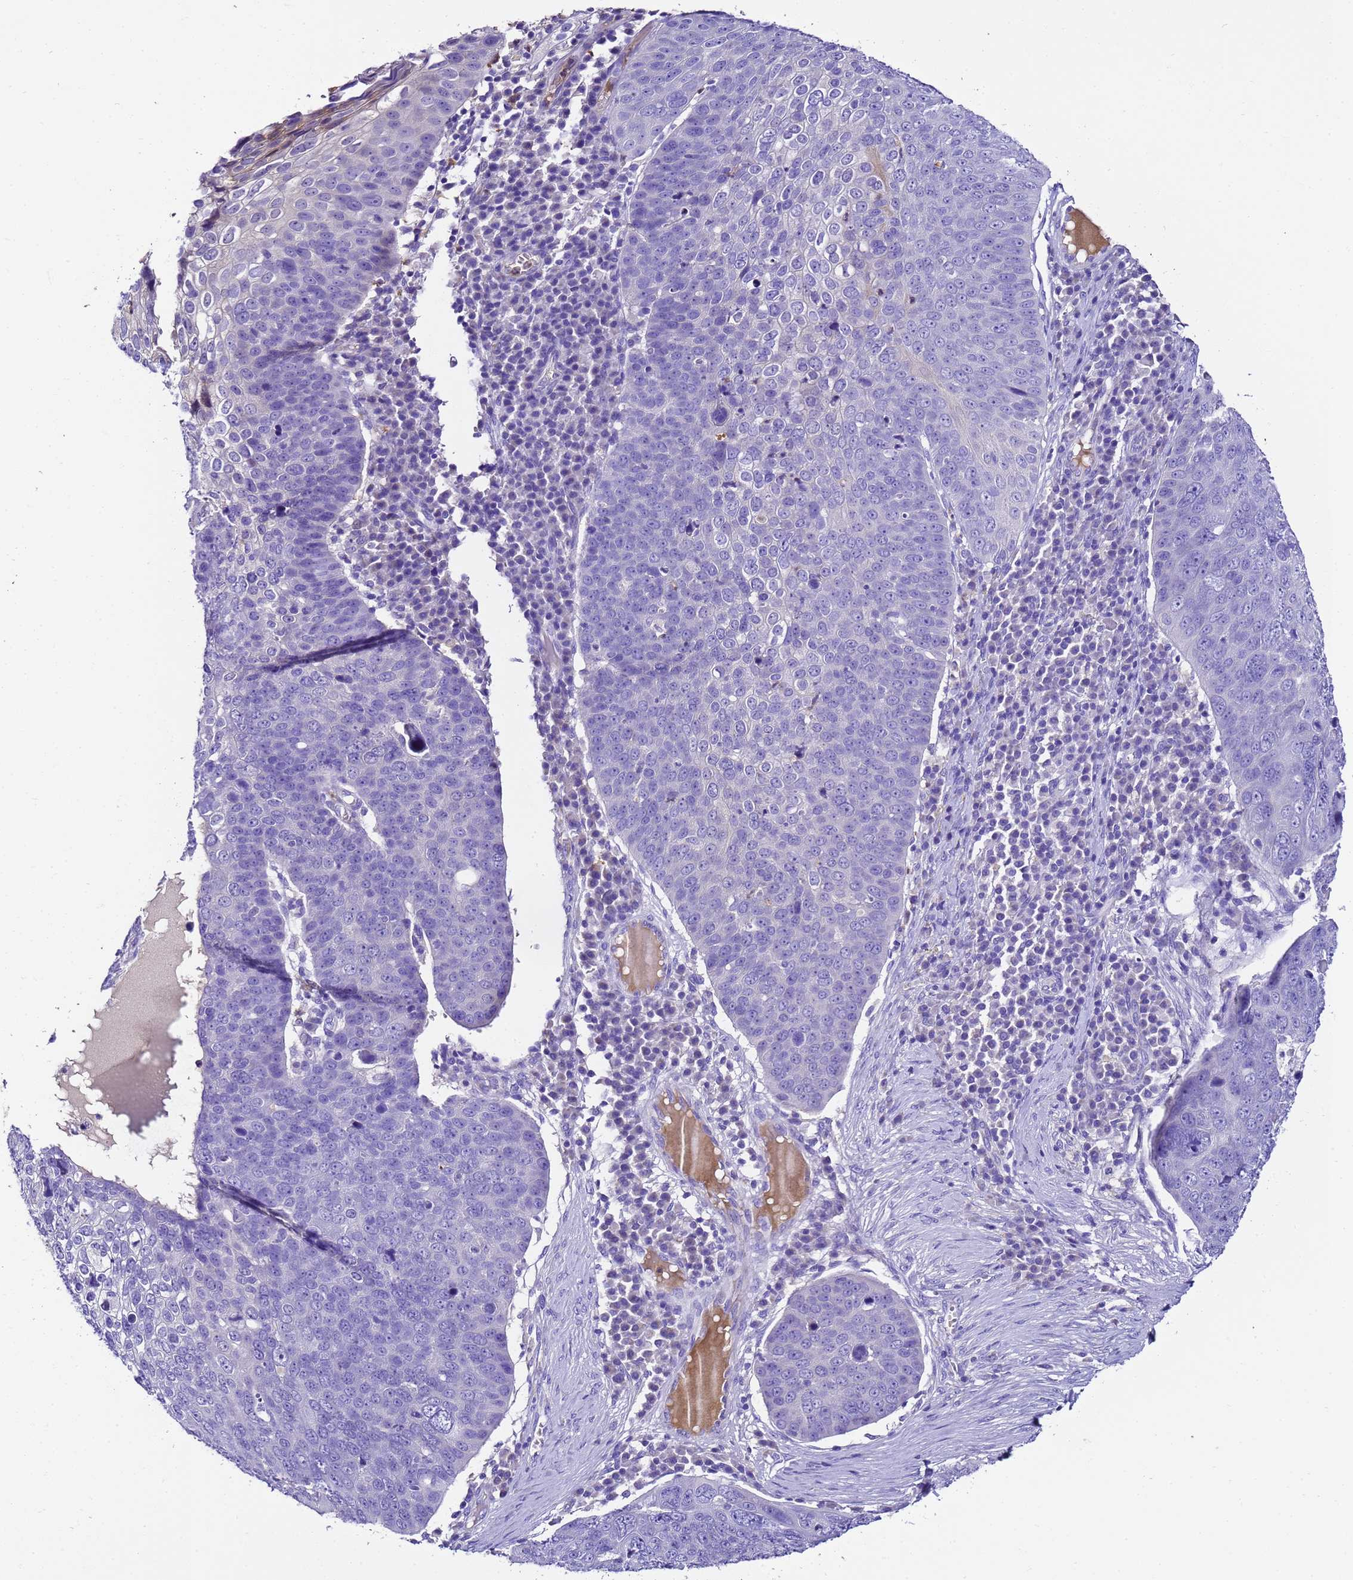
{"staining": {"intensity": "negative", "quantity": "none", "location": "none"}, "tissue": "skin cancer", "cell_type": "Tumor cells", "image_type": "cancer", "snomed": [{"axis": "morphology", "description": "Squamous cell carcinoma, NOS"}, {"axis": "topography", "description": "Skin"}], "caption": "The histopathology image exhibits no staining of tumor cells in skin squamous cell carcinoma.", "gene": "UGT2A1", "patient": {"sex": "male", "age": 71}}